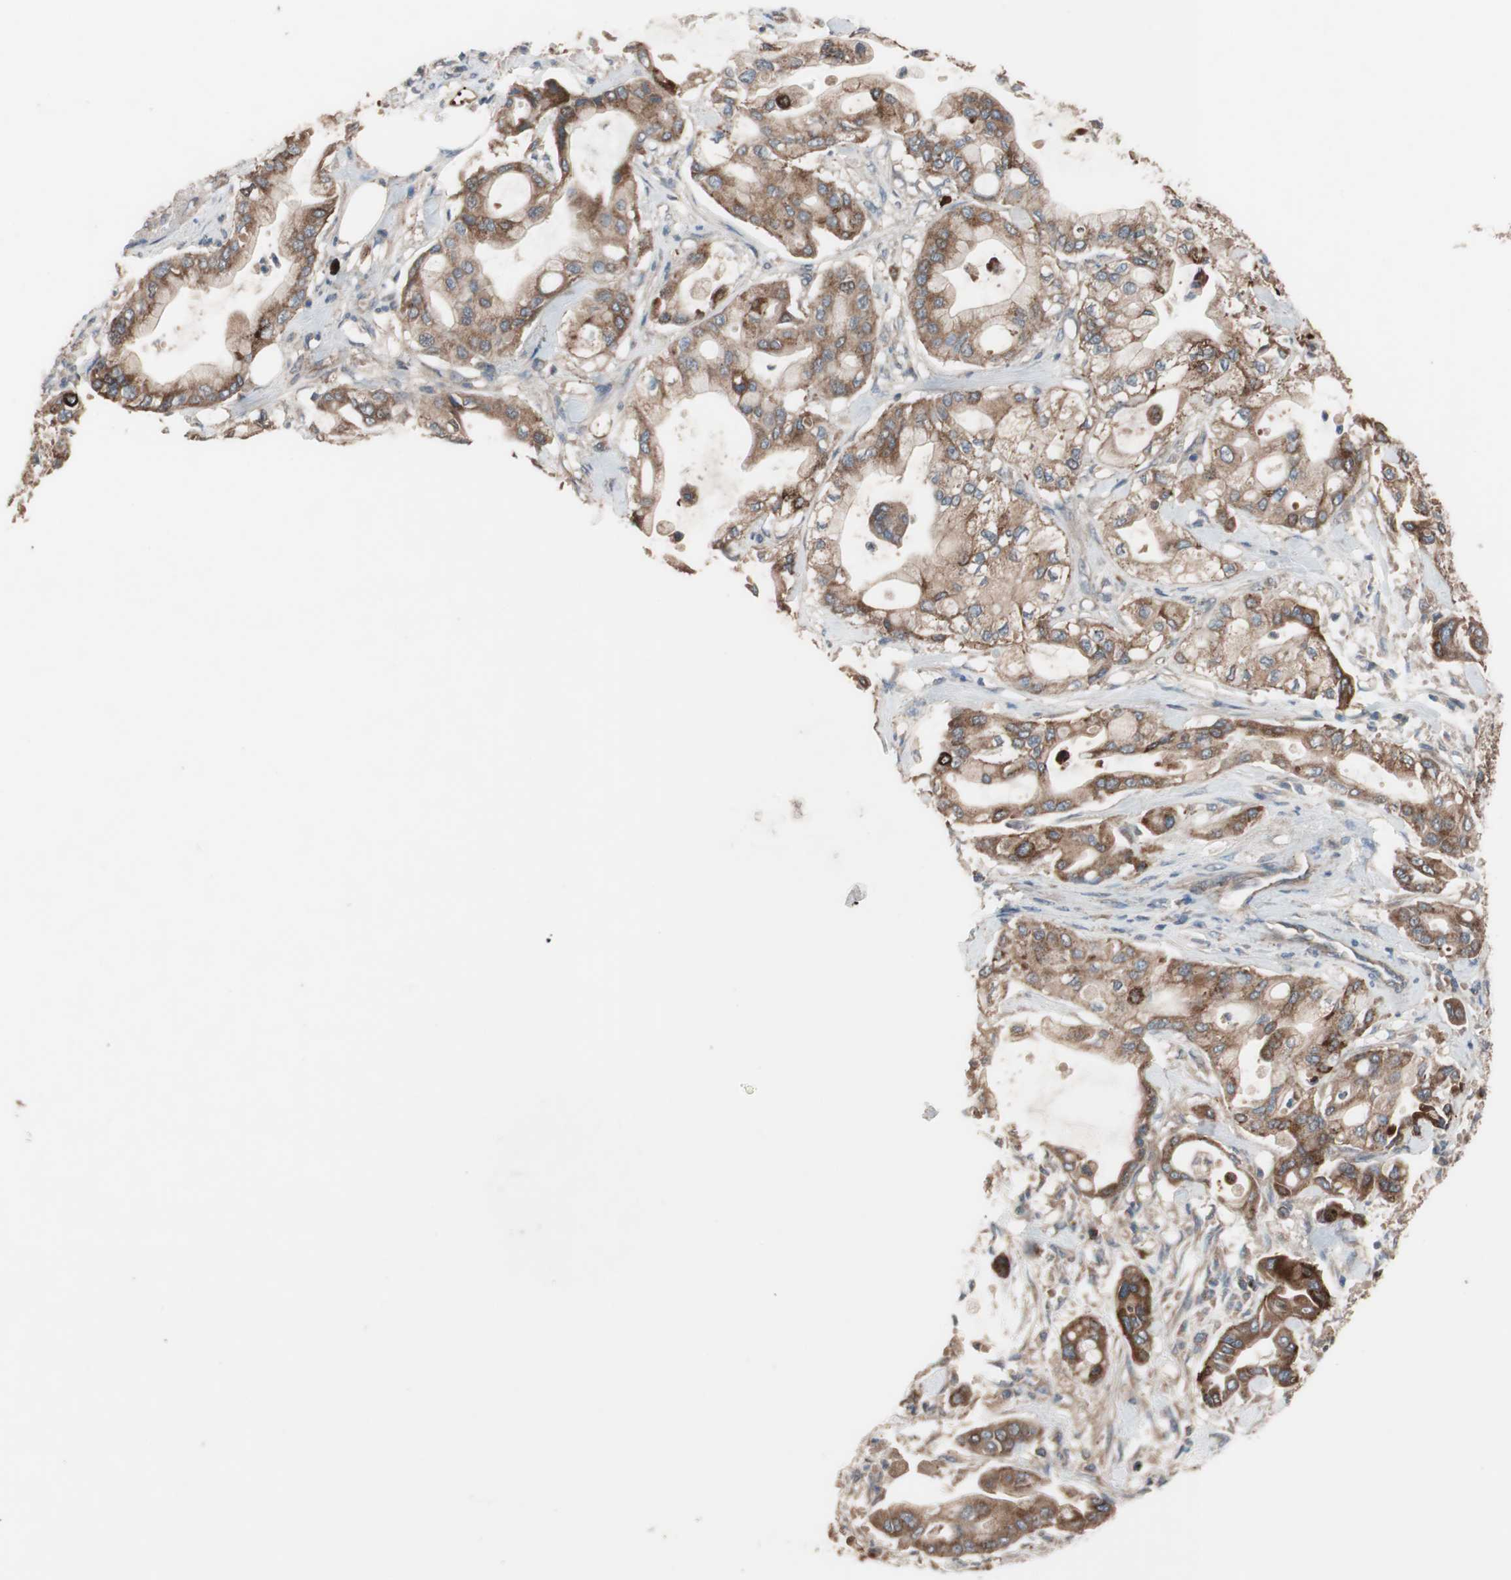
{"staining": {"intensity": "moderate", "quantity": ">75%", "location": "cytoplasmic/membranous"}, "tissue": "pancreatic cancer", "cell_type": "Tumor cells", "image_type": "cancer", "snomed": [{"axis": "morphology", "description": "Adenocarcinoma, NOS"}, {"axis": "morphology", "description": "Adenocarcinoma, metastatic, NOS"}, {"axis": "topography", "description": "Lymph node"}, {"axis": "topography", "description": "Pancreas"}, {"axis": "topography", "description": "Duodenum"}], "caption": "A medium amount of moderate cytoplasmic/membranous positivity is present in approximately >75% of tumor cells in metastatic adenocarcinoma (pancreatic) tissue. (Stains: DAB (3,3'-diaminobenzidine) in brown, nuclei in blue, Microscopy: brightfield microscopy at high magnification).", "gene": "SDC4", "patient": {"sex": "female", "age": 64}}